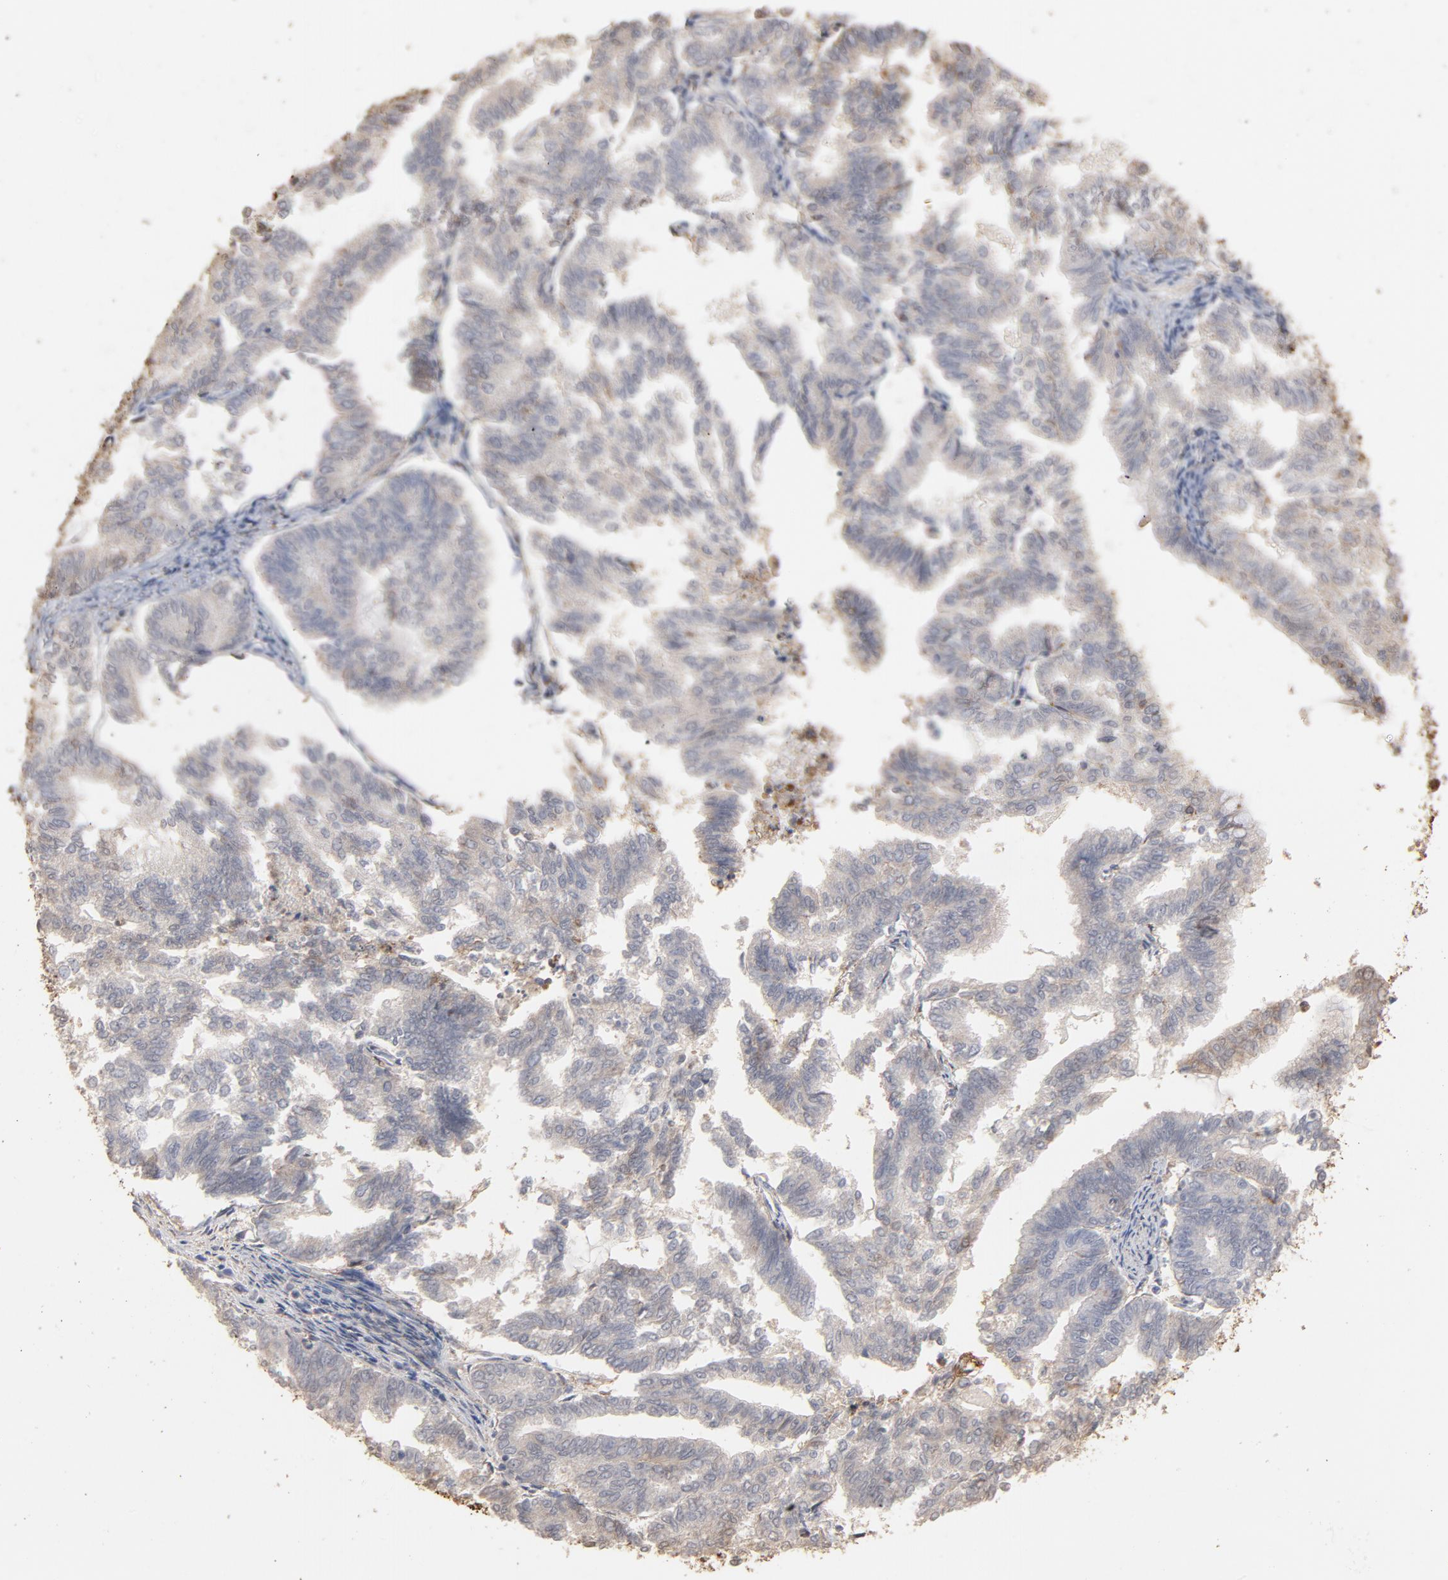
{"staining": {"intensity": "weak", "quantity": "25%-75%", "location": "cytoplasmic/membranous"}, "tissue": "endometrial cancer", "cell_type": "Tumor cells", "image_type": "cancer", "snomed": [{"axis": "morphology", "description": "Adenocarcinoma, NOS"}, {"axis": "topography", "description": "Endometrium"}], "caption": "Adenocarcinoma (endometrial) stained with a protein marker demonstrates weak staining in tumor cells.", "gene": "PNMA1", "patient": {"sex": "female", "age": 79}}